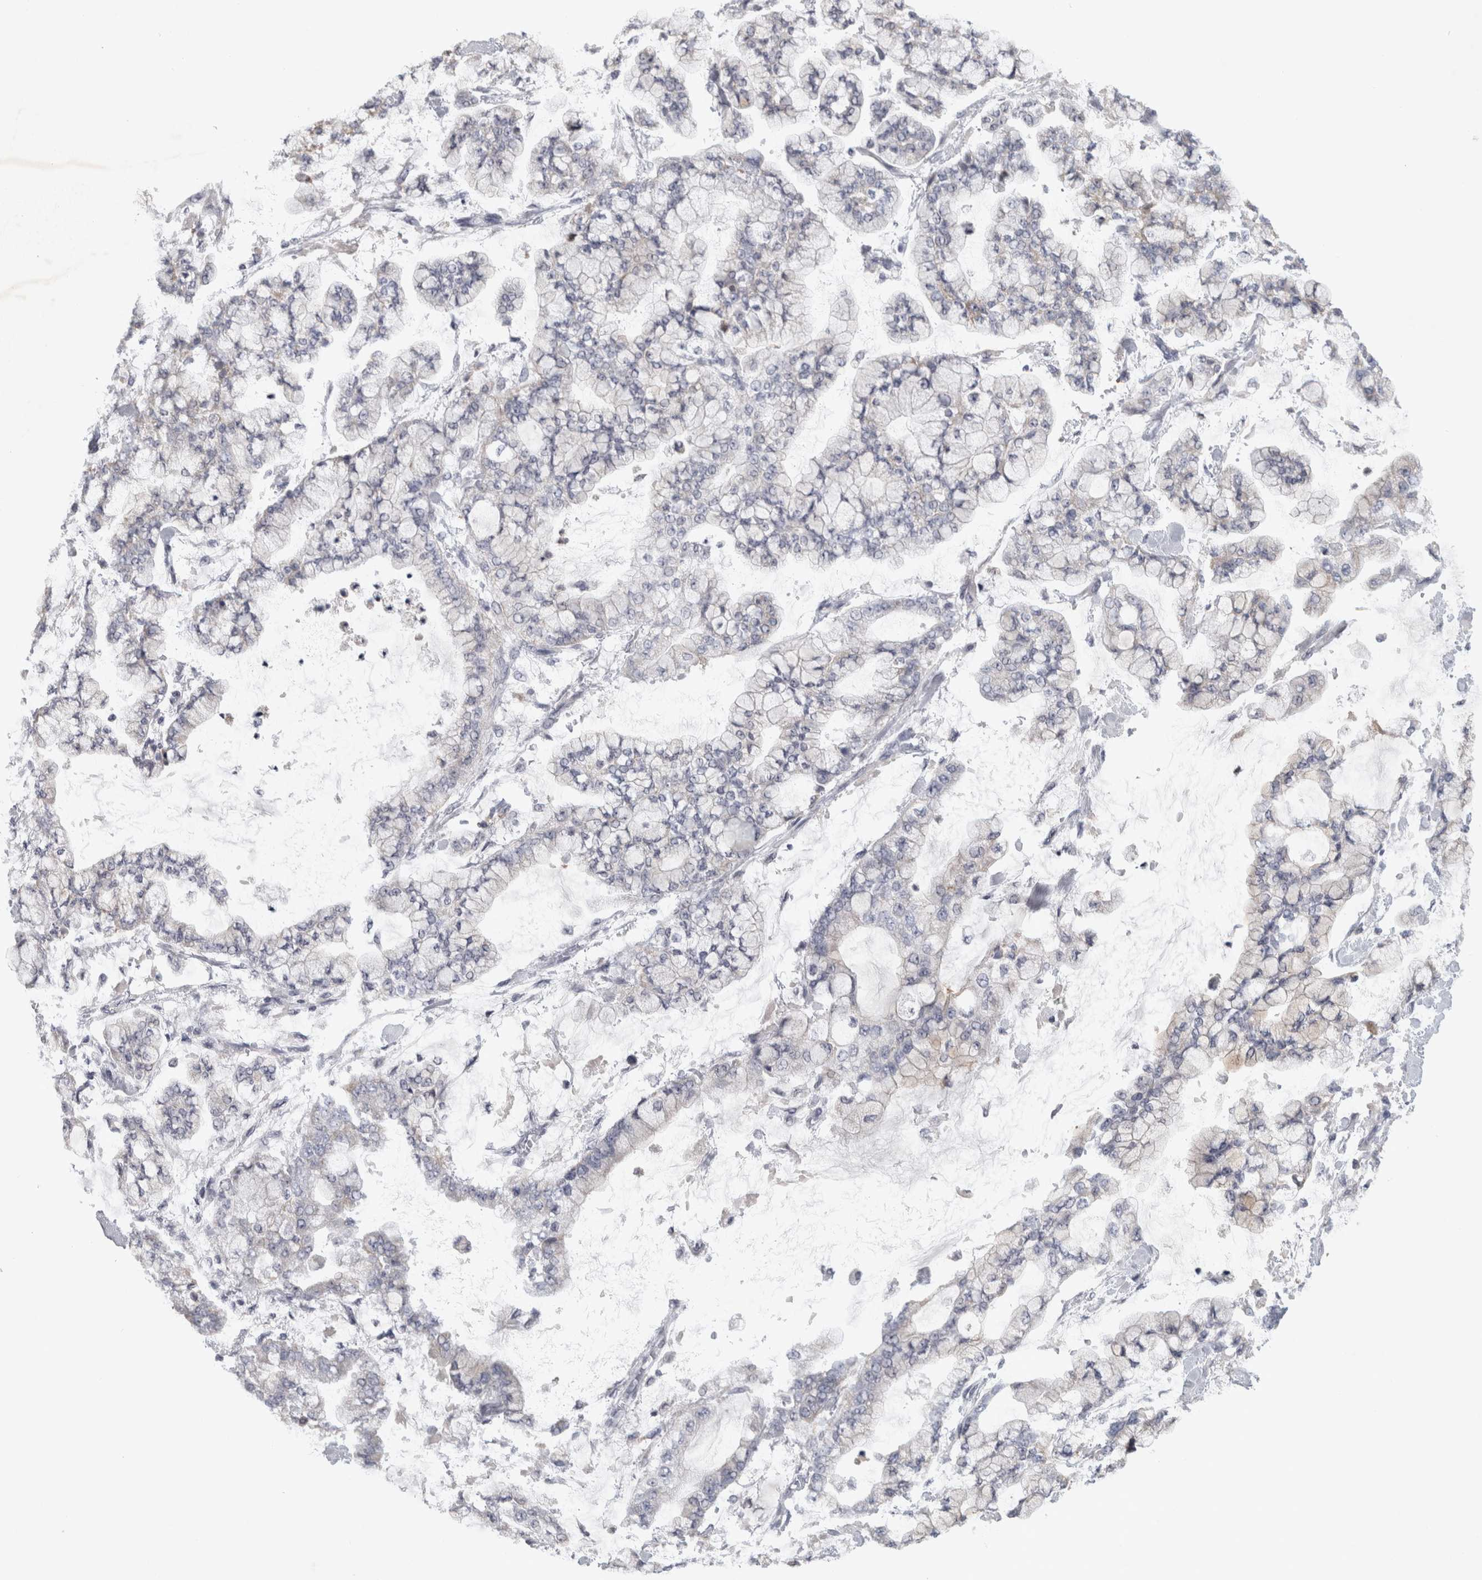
{"staining": {"intensity": "negative", "quantity": "none", "location": "none"}, "tissue": "stomach cancer", "cell_type": "Tumor cells", "image_type": "cancer", "snomed": [{"axis": "morphology", "description": "Normal tissue, NOS"}, {"axis": "morphology", "description": "Adenocarcinoma, NOS"}, {"axis": "topography", "description": "Stomach, upper"}, {"axis": "topography", "description": "Stomach"}], "caption": "A photomicrograph of human stomach cancer is negative for staining in tumor cells.", "gene": "PTPRN2", "patient": {"sex": "male", "age": 76}}